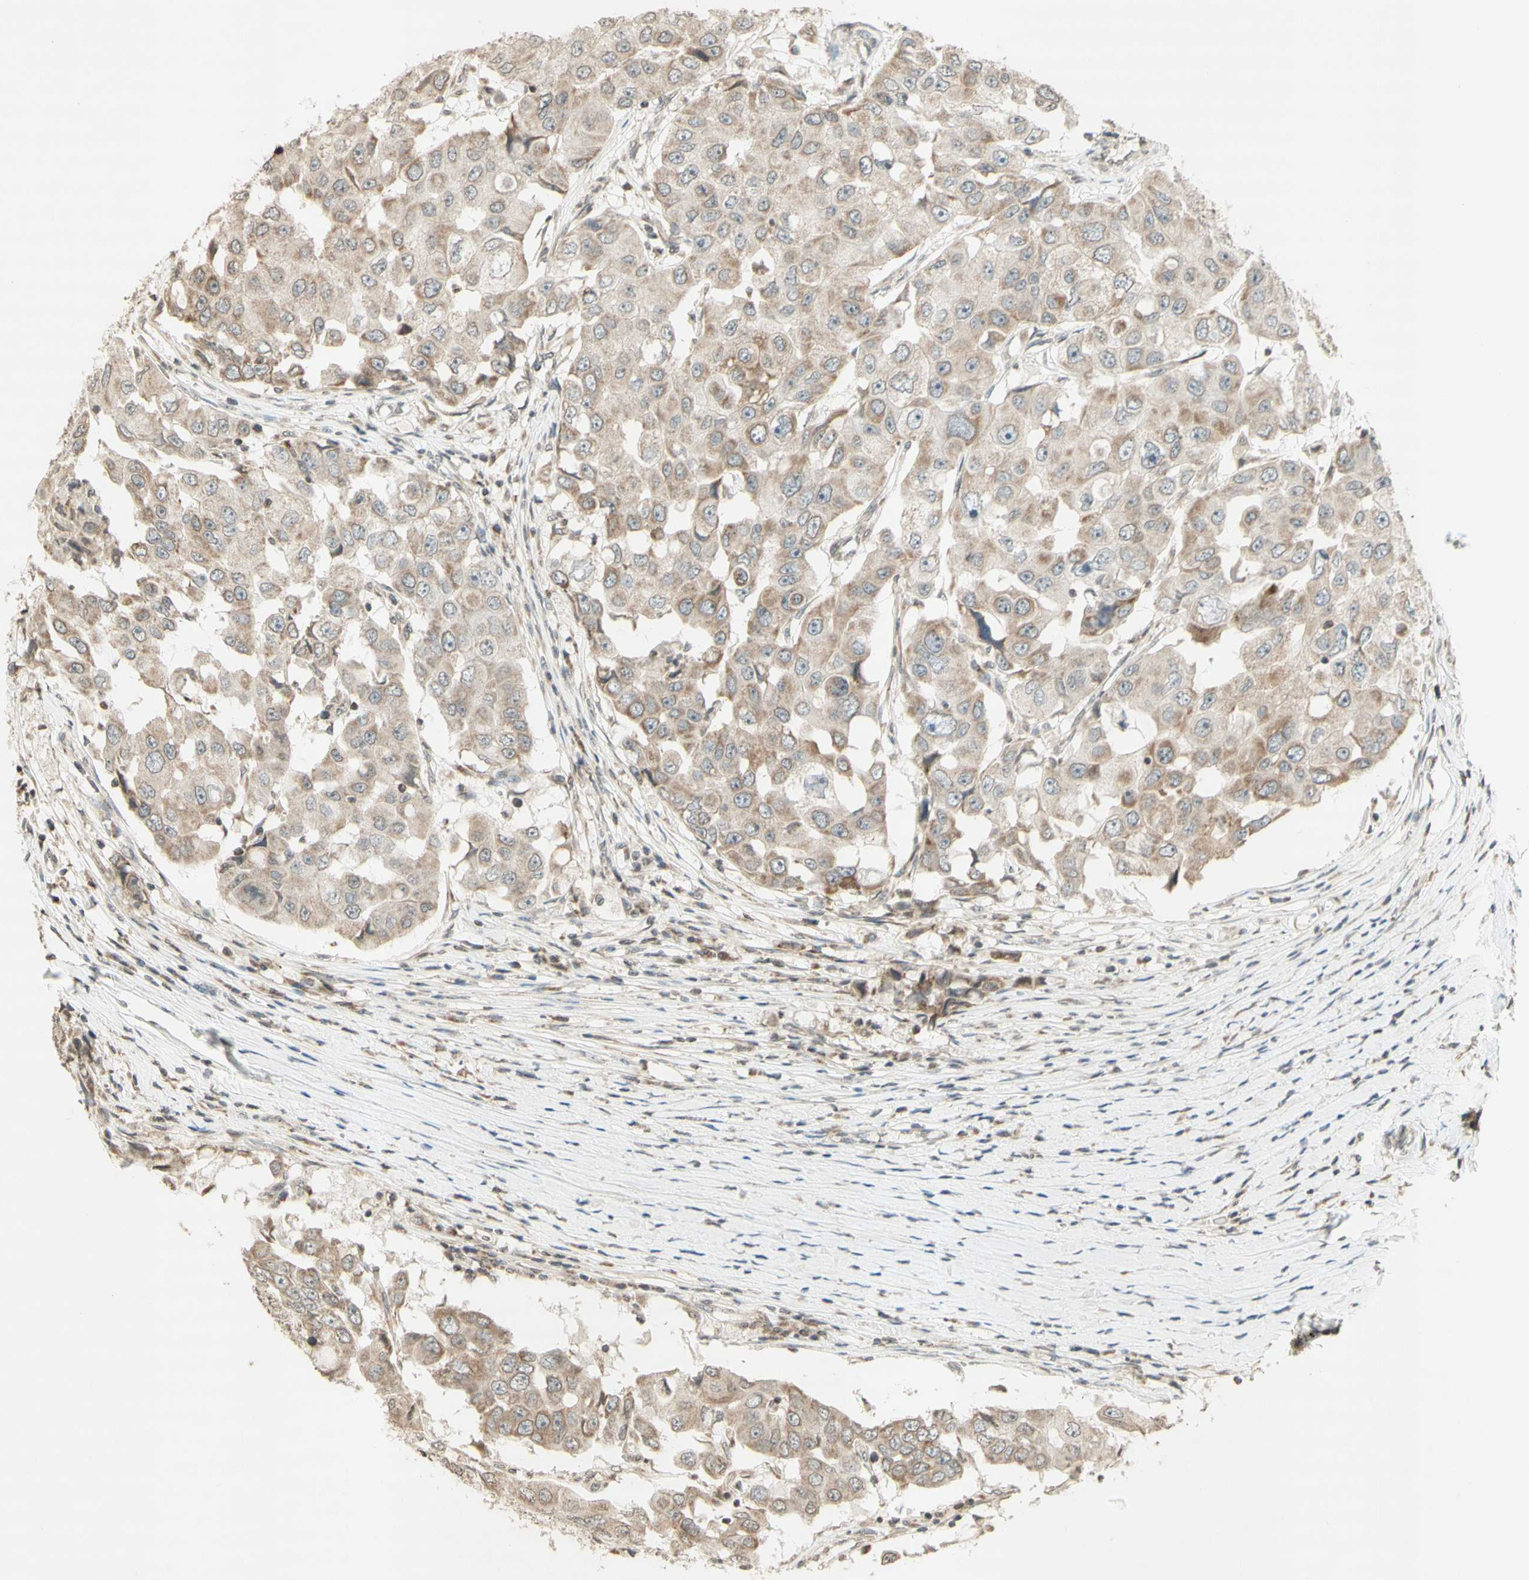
{"staining": {"intensity": "weak", "quantity": "25%-75%", "location": "cytoplasmic/membranous"}, "tissue": "breast cancer", "cell_type": "Tumor cells", "image_type": "cancer", "snomed": [{"axis": "morphology", "description": "Duct carcinoma"}, {"axis": "topography", "description": "Breast"}], "caption": "Breast invasive ductal carcinoma was stained to show a protein in brown. There is low levels of weak cytoplasmic/membranous positivity in about 25%-75% of tumor cells. (DAB = brown stain, brightfield microscopy at high magnification).", "gene": "CCNI", "patient": {"sex": "female", "age": 27}}